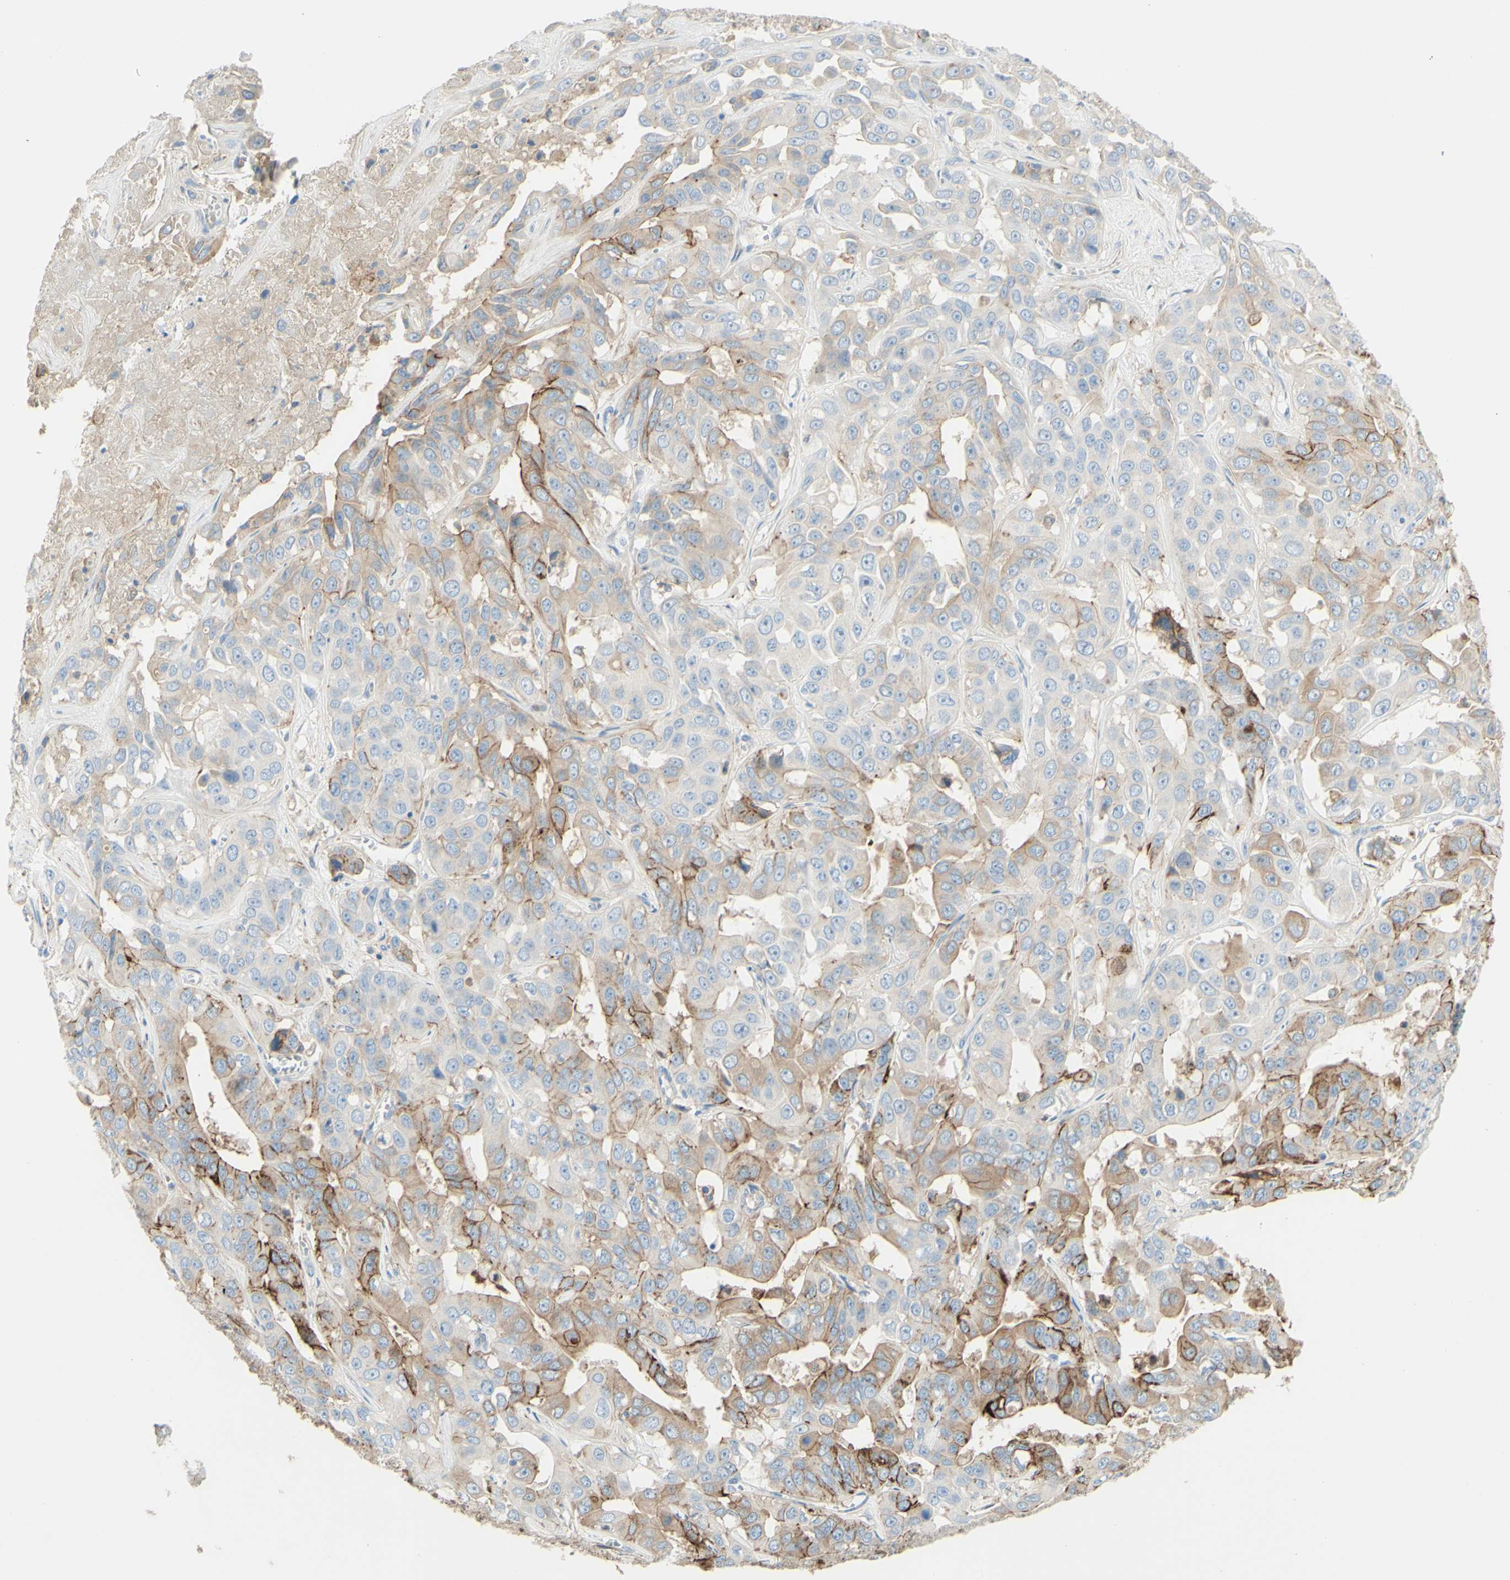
{"staining": {"intensity": "moderate", "quantity": "25%-75%", "location": "cytoplasmic/membranous"}, "tissue": "liver cancer", "cell_type": "Tumor cells", "image_type": "cancer", "snomed": [{"axis": "morphology", "description": "Cholangiocarcinoma"}, {"axis": "topography", "description": "Liver"}], "caption": "High-magnification brightfield microscopy of liver cholangiocarcinoma stained with DAB (brown) and counterstained with hematoxylin (blue). tumor cells exhibit moderate cytoplasmic/membranous positivity is appreciated in about25%-75% of cells. (DAB (3,3'-diaminobenzidine) = brown stain, brightfield microscopy at high magnification).", "gene": "ALCAM", "patient": {"sex": "female", "age": 52}}